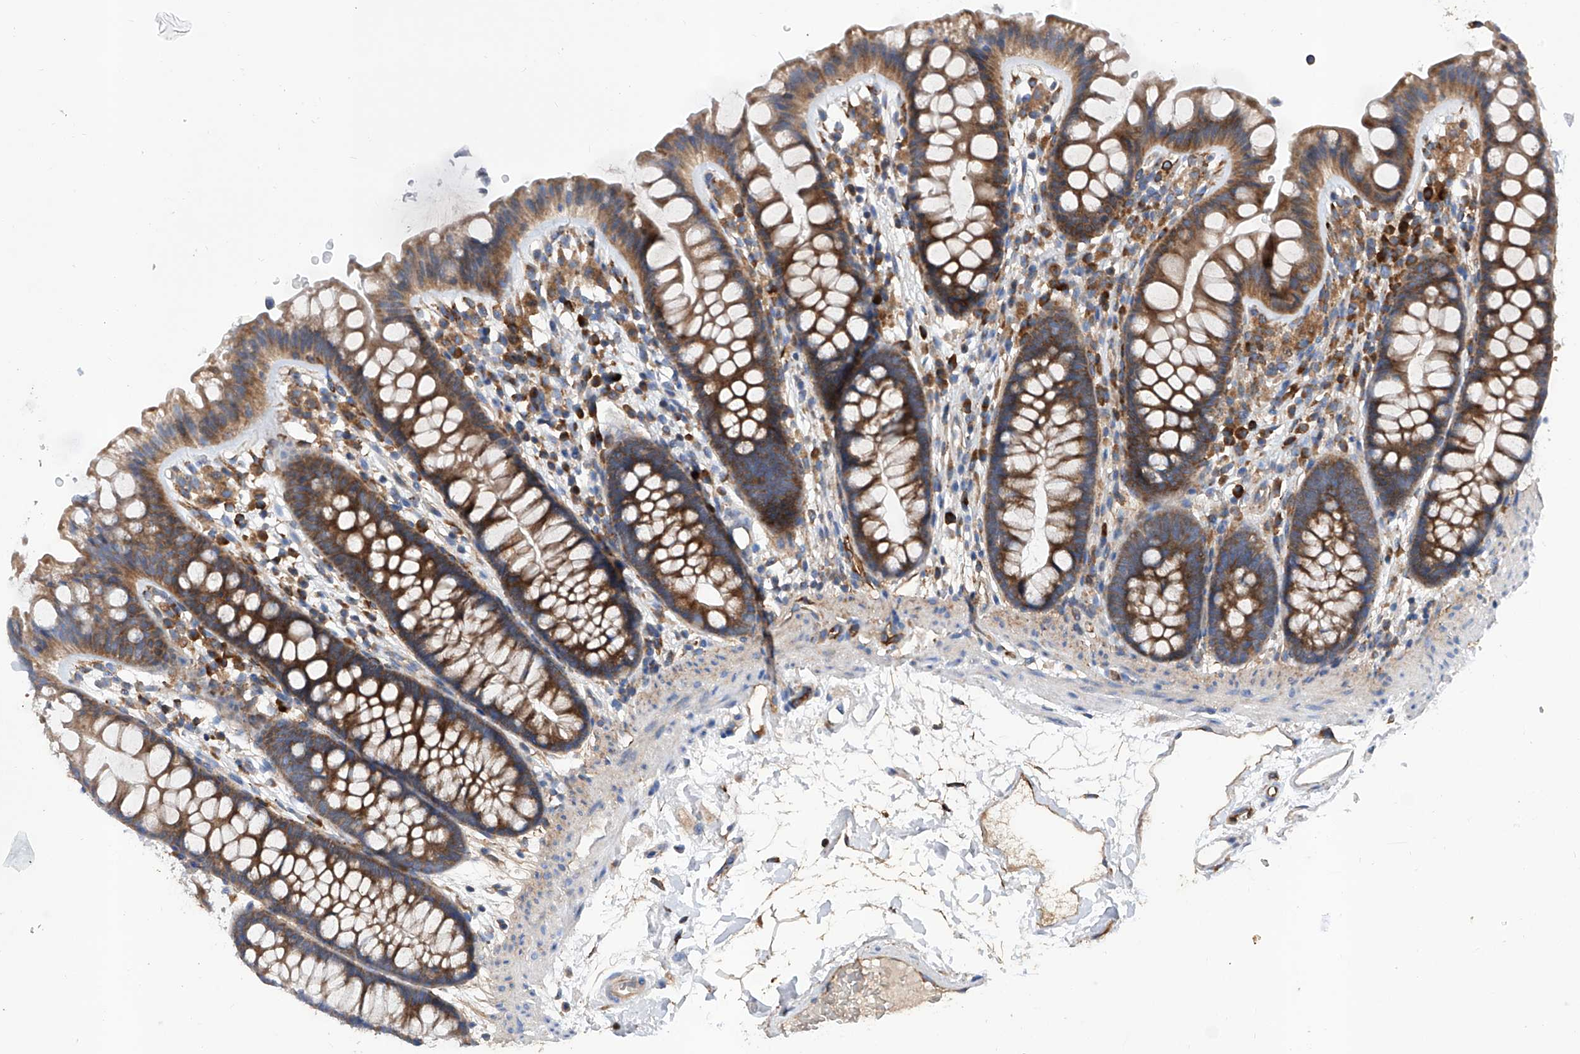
{"staining": {"intensity": "moderate", "quantity": ">75%", "location": "cytoplasmic/membranous"}, "tissue": "colon", "cell_type": "Endothelial cells", "image_type": "normal", "snomed": [{"axis": "morphology", "description": "Normal tissue, NOS"}, {"axis": "topography", "description": "Colon"}], "caption": "Protein staining reveals moderate cytoplasmic/membranous expression in about >75% of endothelial cells in benign colon. (DAB (3,3'-diaminobenzidine) IHC with brightfield microscopy, high magnification).", "gene": "INPP5B", "patient": {"sex": "female", "age": 62}}